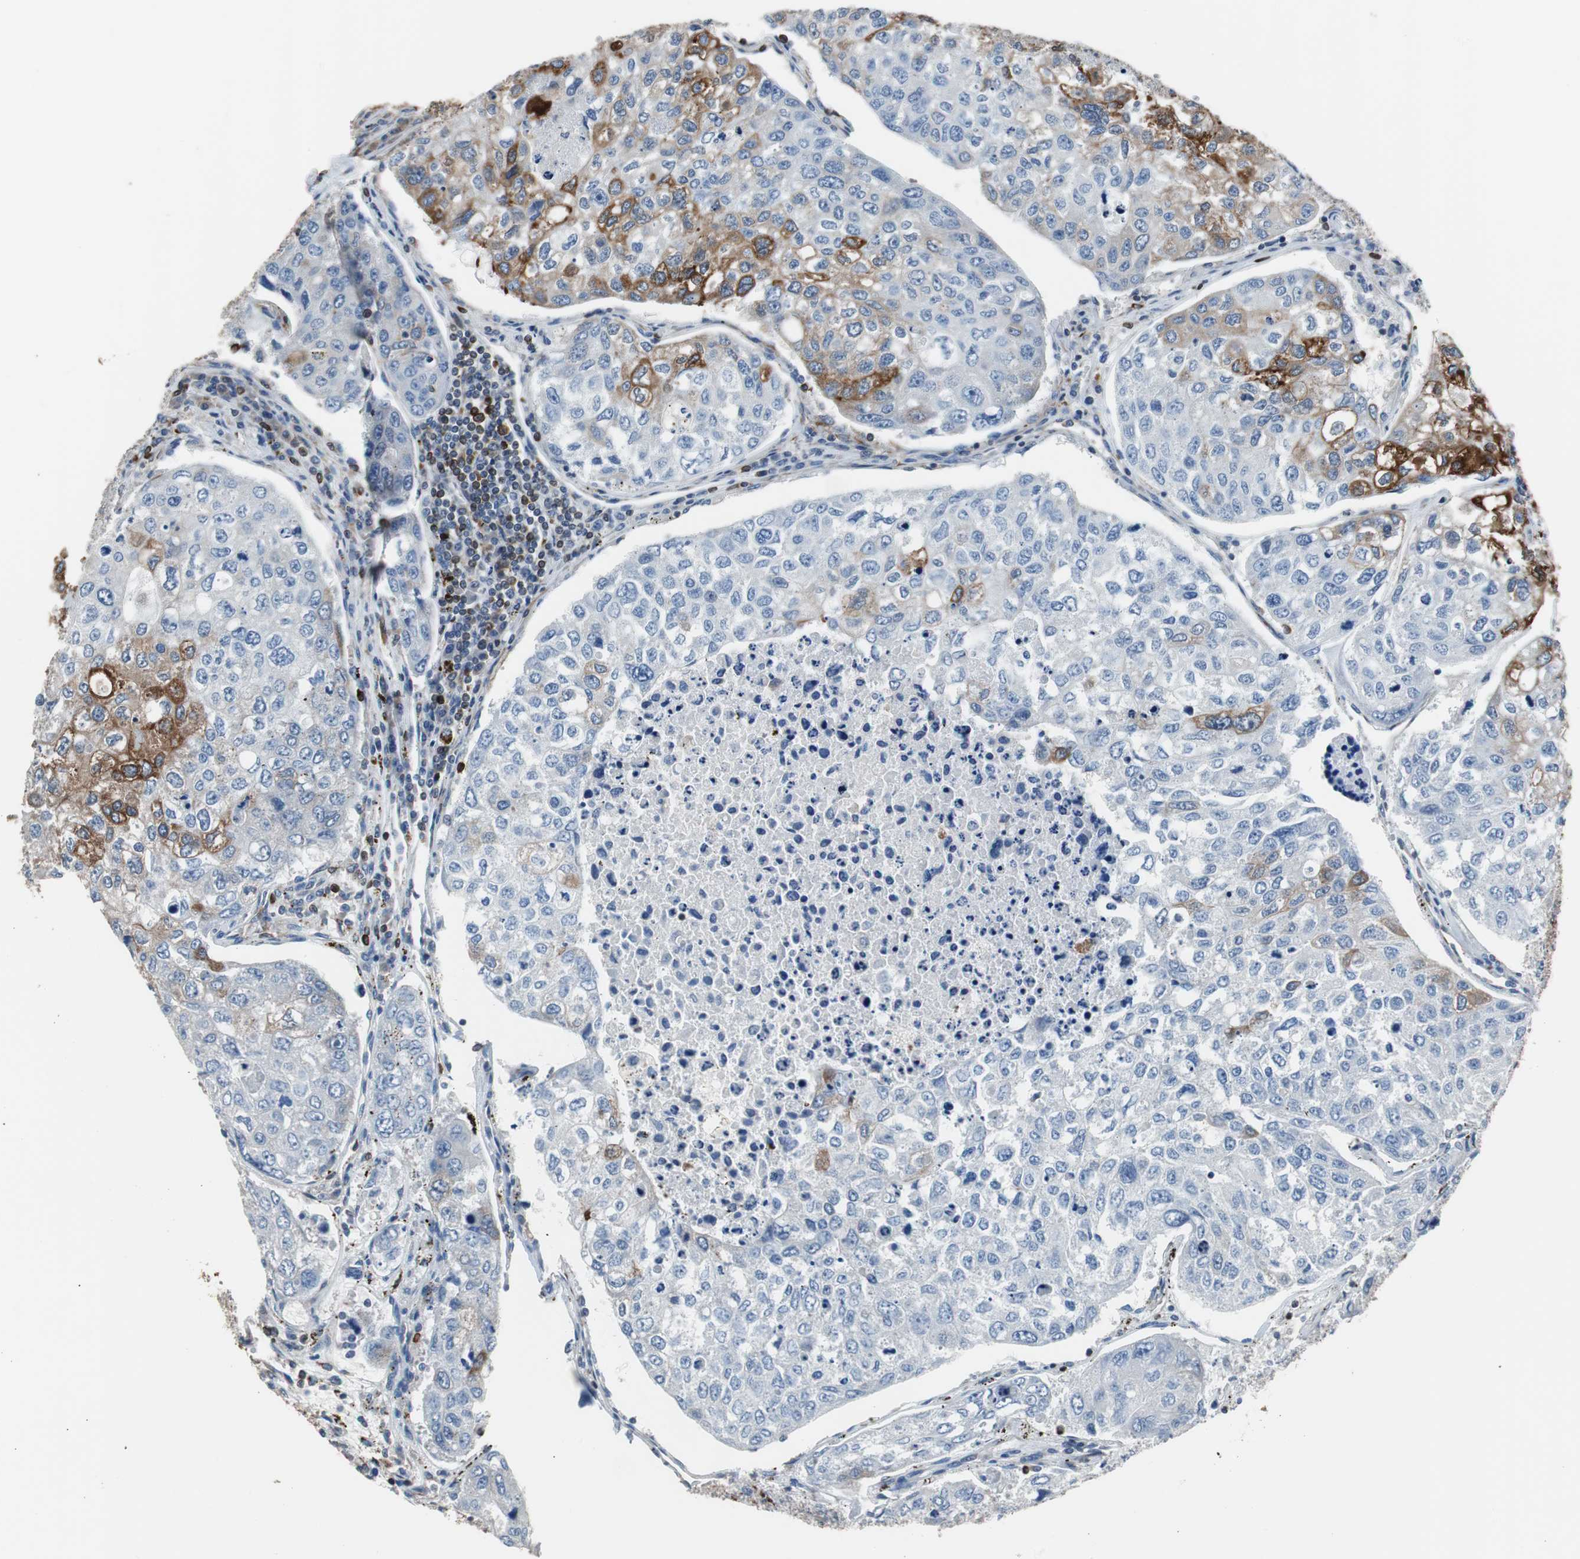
{"staining": {"intensity": "strong", "quantity": "25%-75%", "location": "cytoplasmic/membranous"}, "tissue": "urothelial cancer", "cell_type": "Tumor cells", "image_type": "cancer", "snomed": [{"axis": "morphology", "description": "Urothelial carcinoma, High grade"}, {"axis": "topography", "description": "Lymph node"}, {"axis": "topography", "description": "Urinary bladder"}], "caption": "This photomicrograph shows immunohistochemistry staining of urothelial cancer, with high strong cytoplasmic/membranous staining in approximately 25%-75% of tumor cells.", "gene": "PBXIP1", "patient": {"sex": "male", "age": 51}}